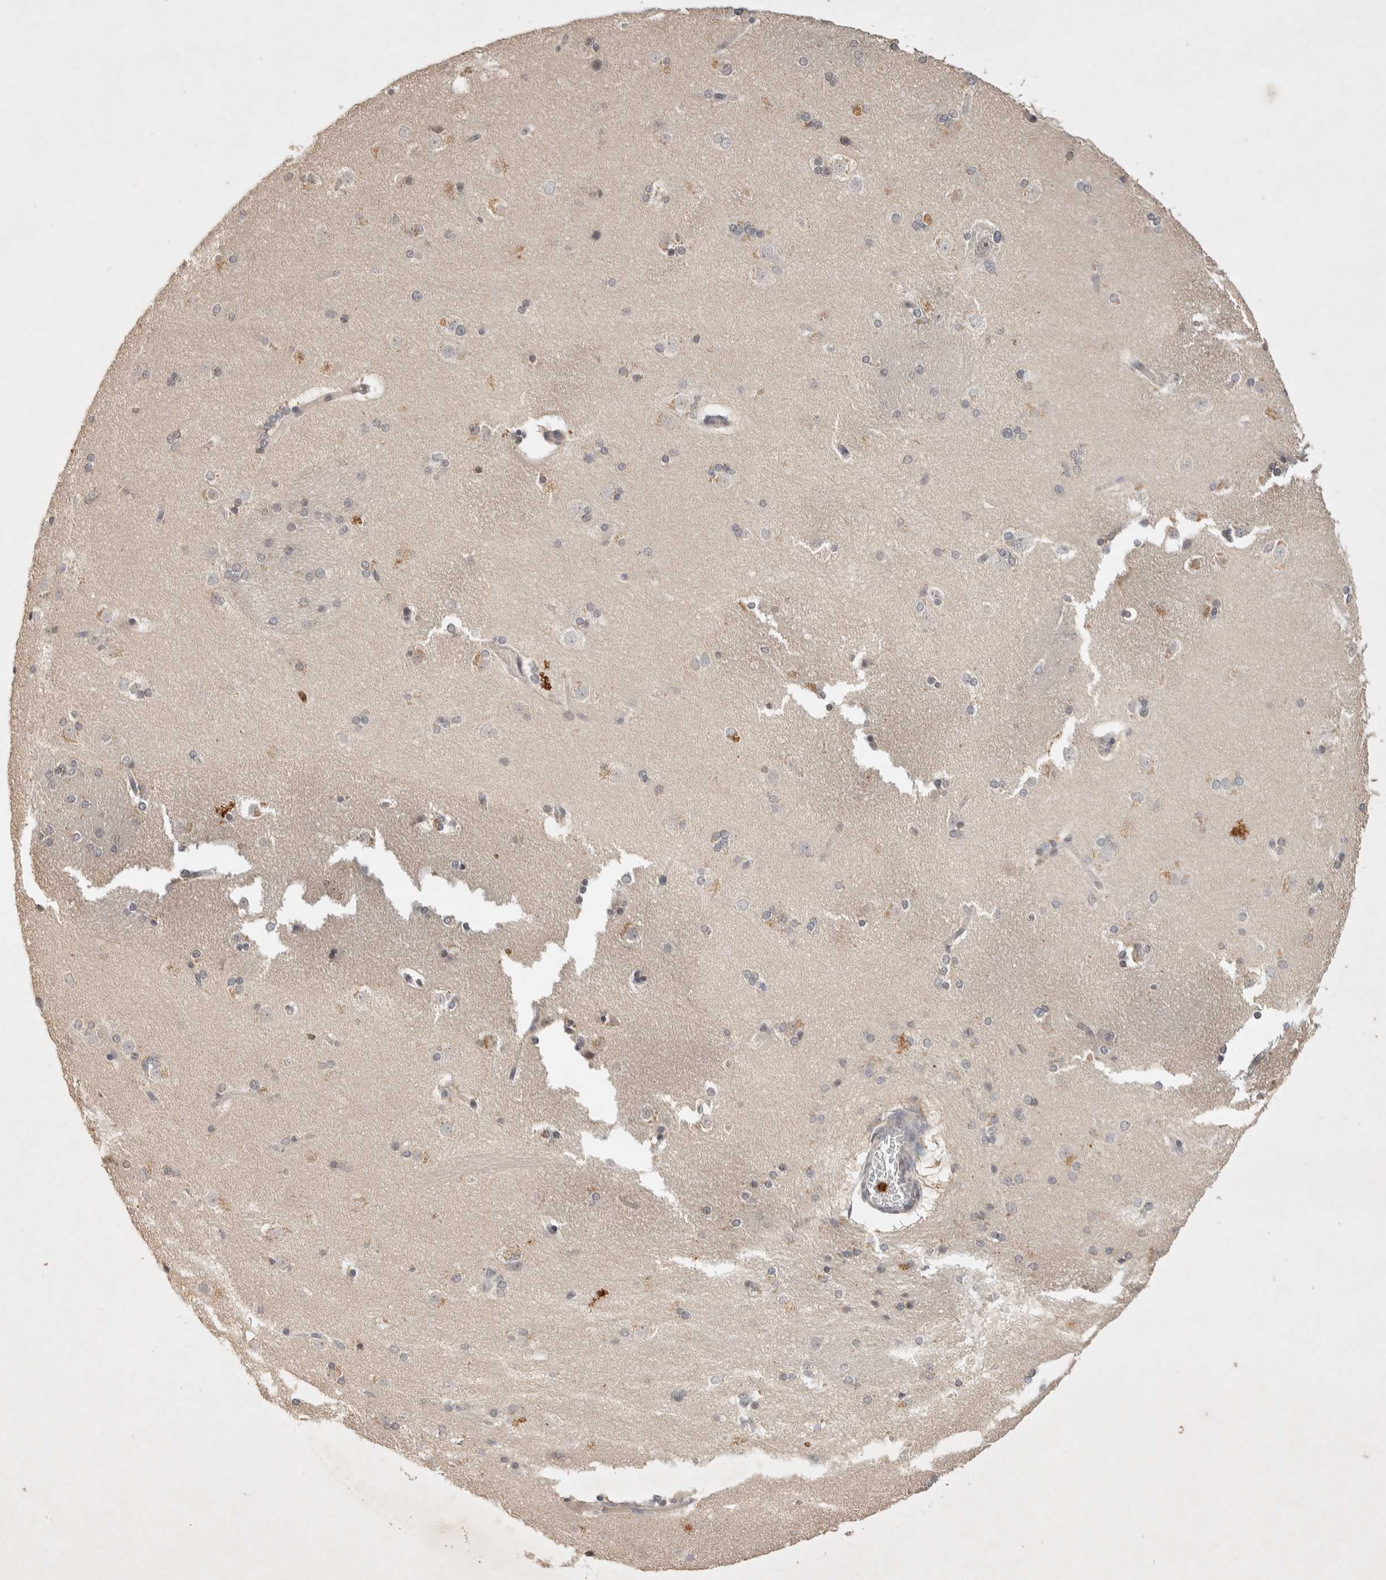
{"staining": {"intensity": "negative", "quantity": "none", "location": "none"}, "tissue": "caudate", "cell_type": "Glial cells", "image_type": "normal", "snomed": [{"axis": "morphology", "description": "Normal tissue, NOS"}, {"axis": "topography", "description": "Lateral ventricle wall"}], "caption": "This is a photomicrograph of immunohistochemistry (IHC) staining of unremarkable caudate, which shows no positivity in glial cells. Nuclei are stained in blue.", "gene": "RAC2", "patient": {"sex": "female", "age": 19}}